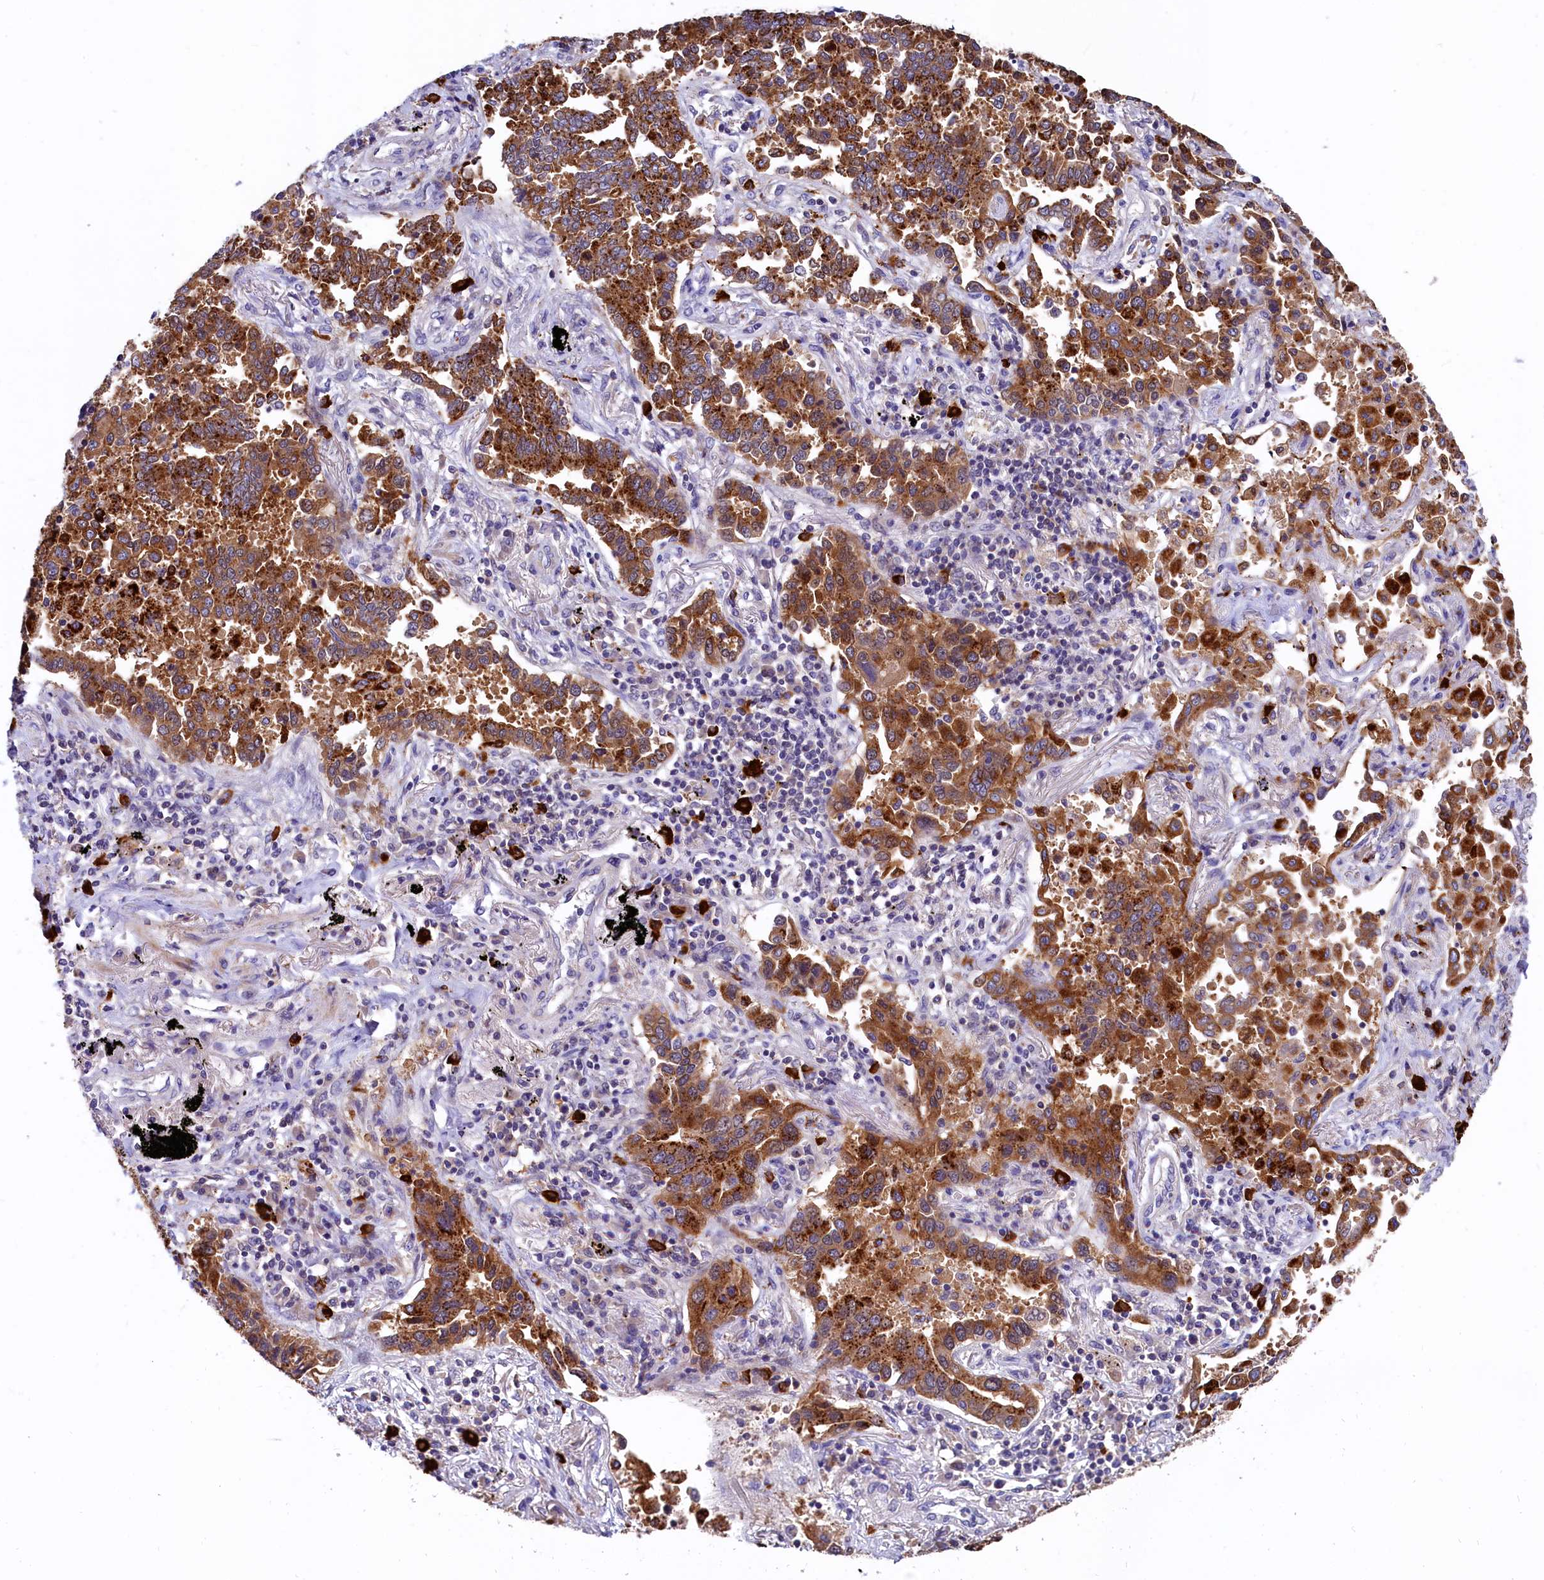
{"staining": {"intensity": "moderate", "quantity": ">75%", "location": "cytoplasmic/membranous"}, "tissue": "lung cancer", "cell_type": "Tumor cells", "image_type": "cancer", "snomed": [{"axis": "morphology", "description": "Adenocarcinoma, NOS"}, {"axis": "topography", "description": "Lung"}], "caption": "Immunohistochemistry (IHC) staining of adenocarcinoma (lung), which reveals medium levels of moderate cytoplasmic/membranous expression in approximately >75% of tumor cells indicating moderate cytoplasmic/membranous protein expression. The staining was performed using DAB (brown) for protein detection and nuclei were counterstained in hematoxylin (blue).", "gene": "EPS8L2", "patient": {"sex": "male", "age": 67}}